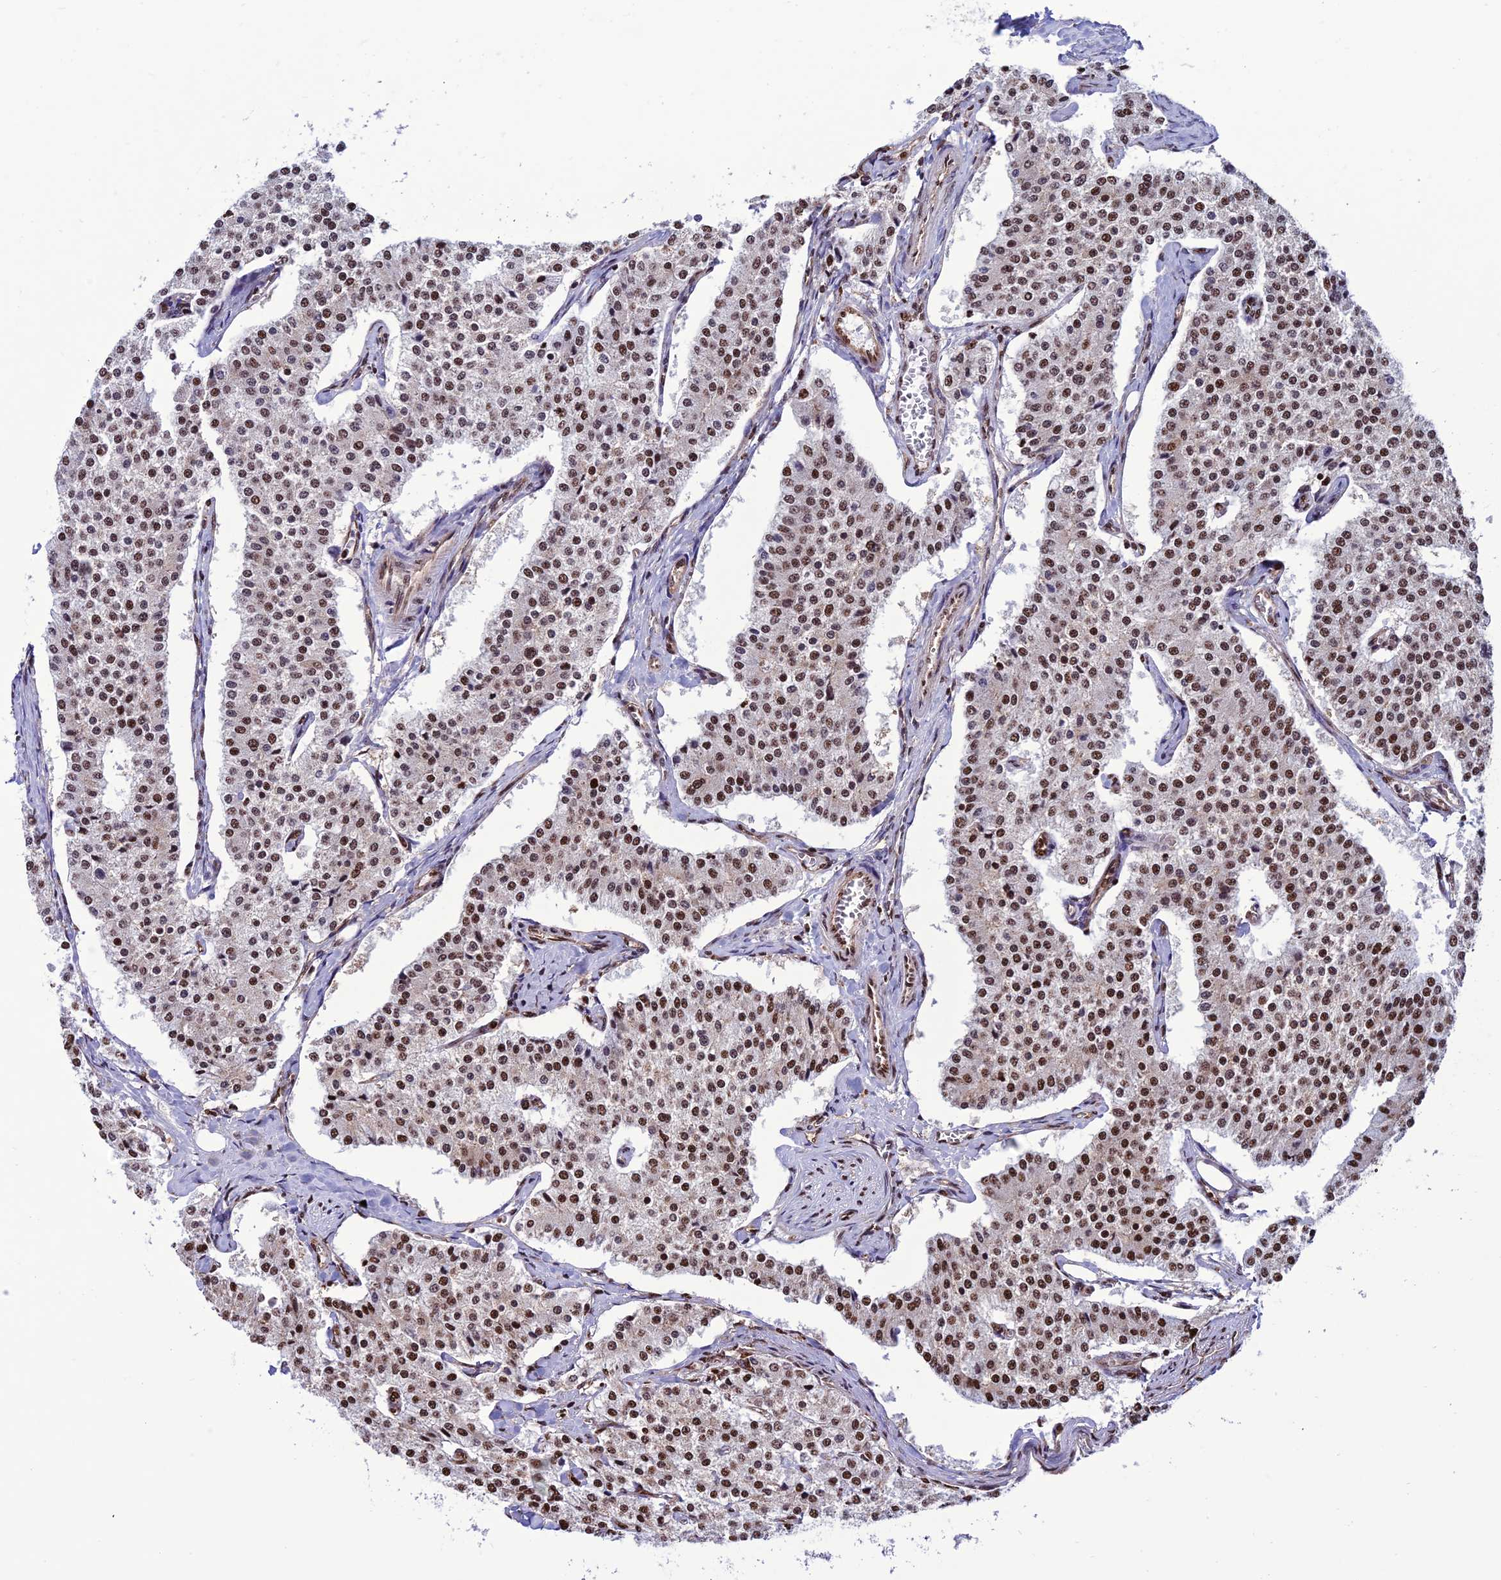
{"staining": {"intensity": "moderate", "quantity": ">75%", "location": "nuclear"}, "tissue": "carcinoid", "cell_type": "Tumor cells", "image_type": "cancer", "snomed": [{"axis": "morphology", "description": "Carcinoid, malignant, NOS"}, {"axis": "topography", "description": "Colon"}], "caption": "DAB immunohistochemical staining of human carcinoid exhibits moderate nuclear protein positivity in approximately >75% of tumor cells. The staining was performed using DAB to visualize the protein expression in brown, while the nuclei were stained in blue with hematoxylin (Magnification: 20x).", "gene": "INO80E", "patient": {"sex": "female", "age": 52}}